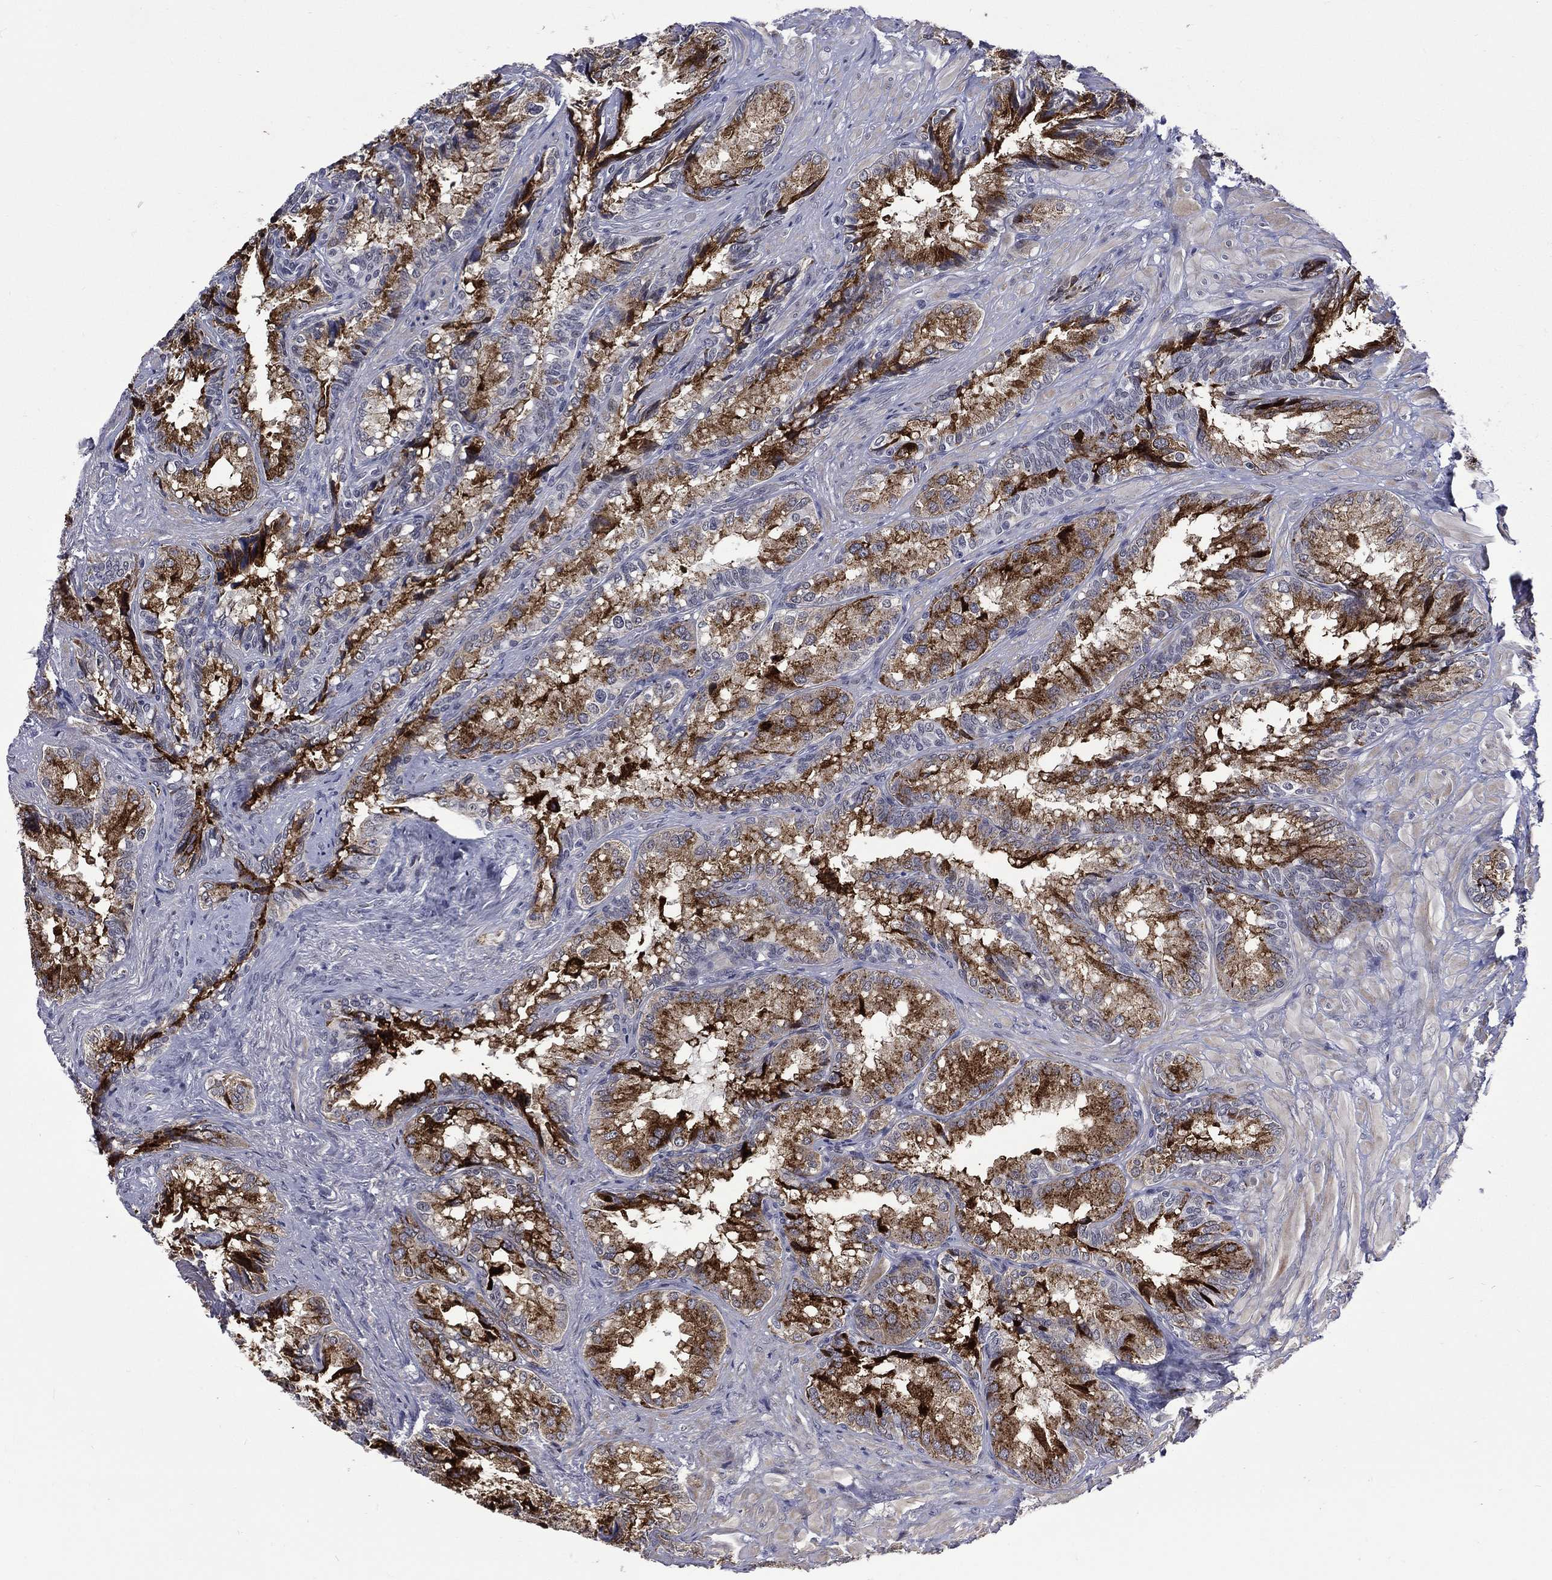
{"staining": {"intensity": "moderate", "quantity": "25%-75%", "location": "cytoplasmic/membranous"}, "tissue": "seminal vesicle", "cell_type": "Glandular cells", "image_type": "normal", "snomed": [{"axis": "morphology", "description": "Normal tissue, NOS"}, {"axis": "topography", "description": "Seminal veicle"}], "caption": "Seminal vesicle stained for a protein (brown) reveals moderate cytoplasmic/membranous positive positivity in approximately 25%-75% of glandular cells.", "gene": "FGG", "patient": {"sex": "male", "age": 68}}